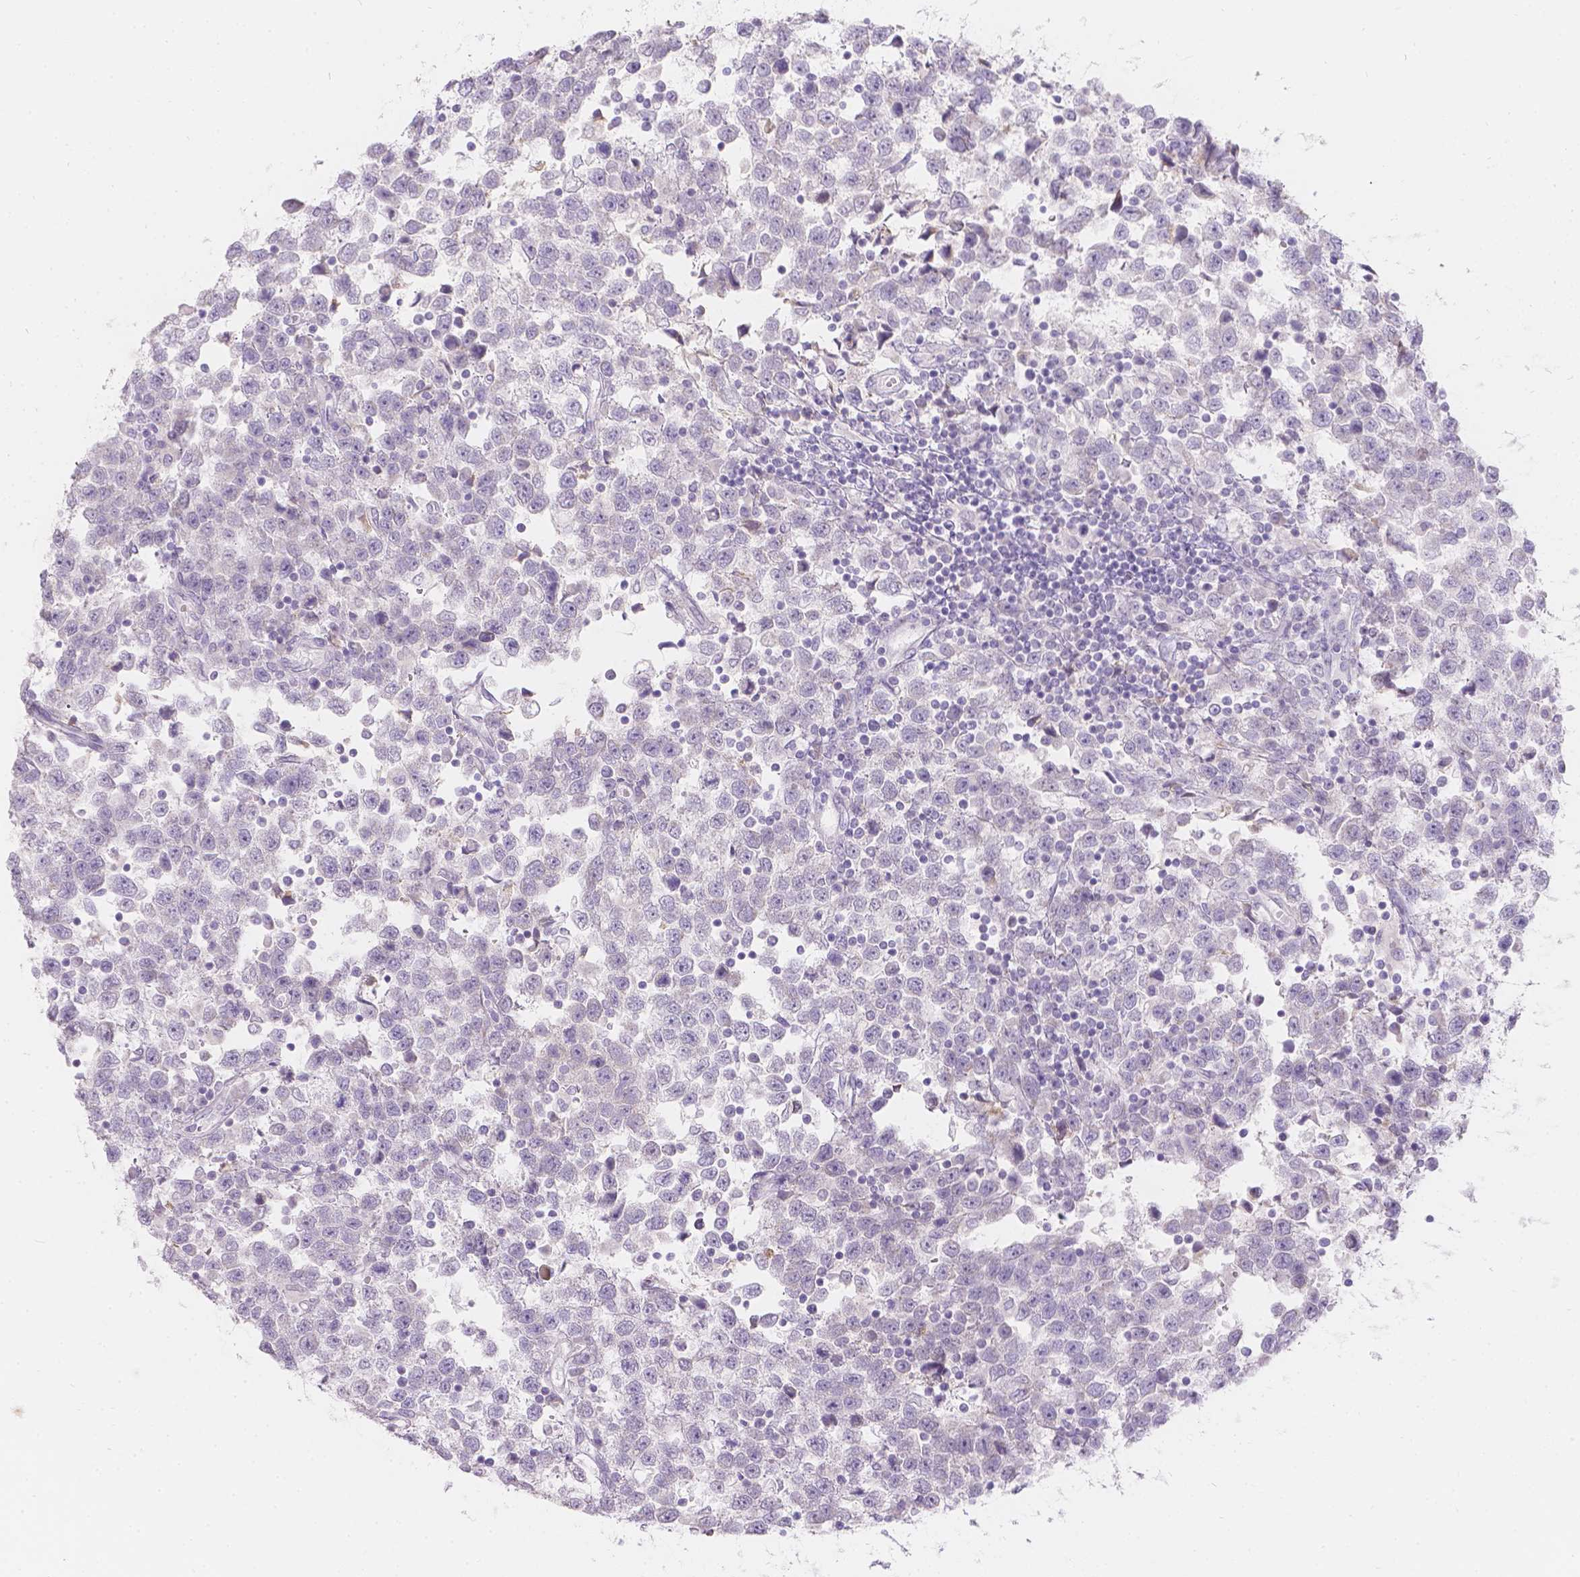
{"staining": {"intensity": "negative", "quantity": "none", "location": "none"}, "tissue": "testis cancer", "cell_type": "Tumor cells", "image_type": "cancer", "snomed": [{"axis": "morphology", "description": "Seminoma, NOS"}, {"axis": "topography", "description": "Testis"}], "caption": "Tumor cells are negative for brown protein staining in testis cancer (seminoma).", "gene": "HTN3", "patient": {"sex": "male", "age": 34}}